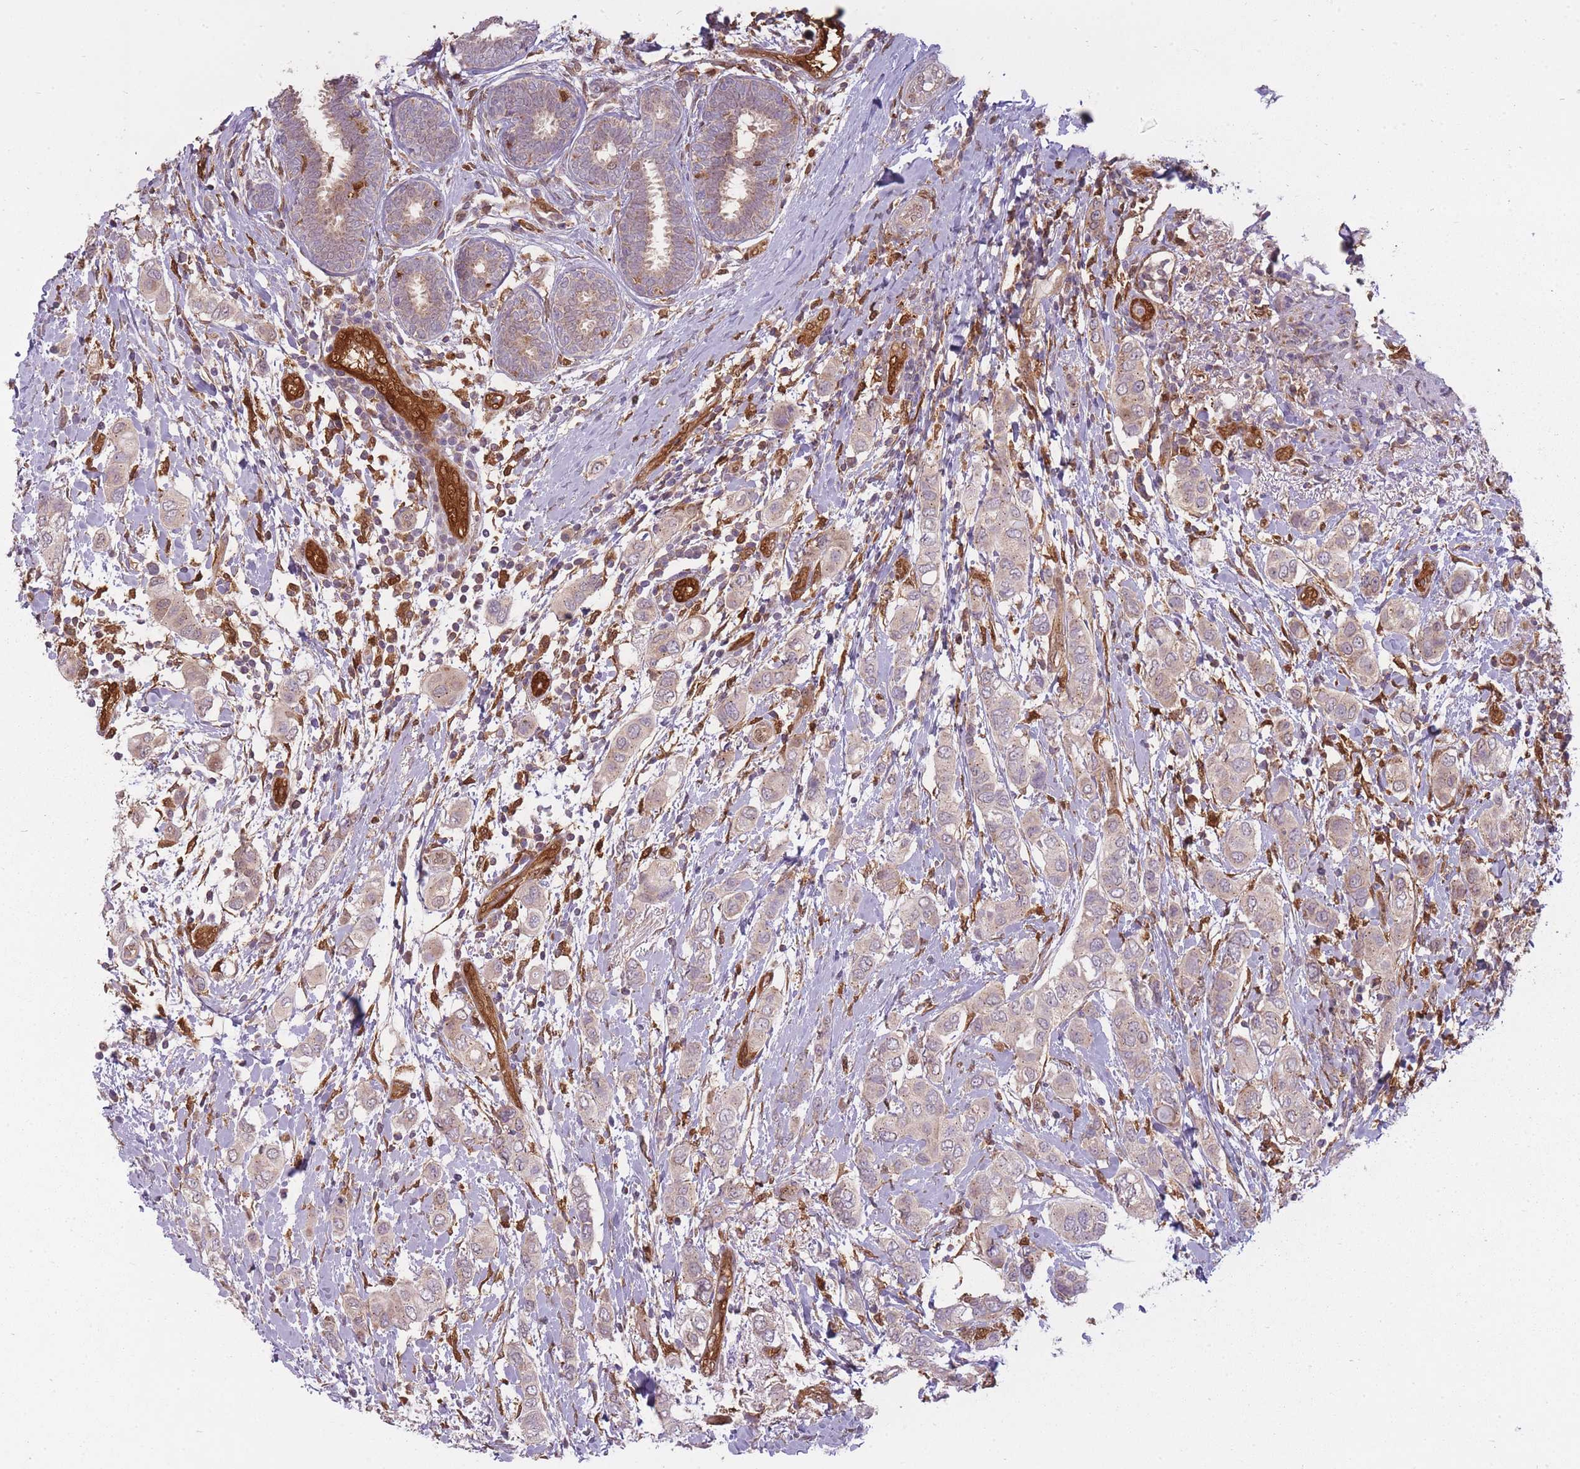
{"staining": {"intensity": "weak", "quantity": "25%-75%", "location": "cytoplasmic/membranous"}, "tissue": "breast cancer", "cell_type": "Tumor cells", "image_type": "cancer", "snomed": [{"axis": "morphology", "description": "Lobular carcinoma"}, {"axis": "topography", "description": "Breast"}], "caption": "Protein expression by immunohistochemistry reveals weak cytoplasmic/membranous positivity in approximately 25%-75% of tumor cells in lobular carcinoma (breast). Using DAB (brown) and hematoxylin (blue) stains, captured at high magnification using brightfield microscopy.", "gene": "LGALS9", "patient": {"sex": "female", "age": 51}}